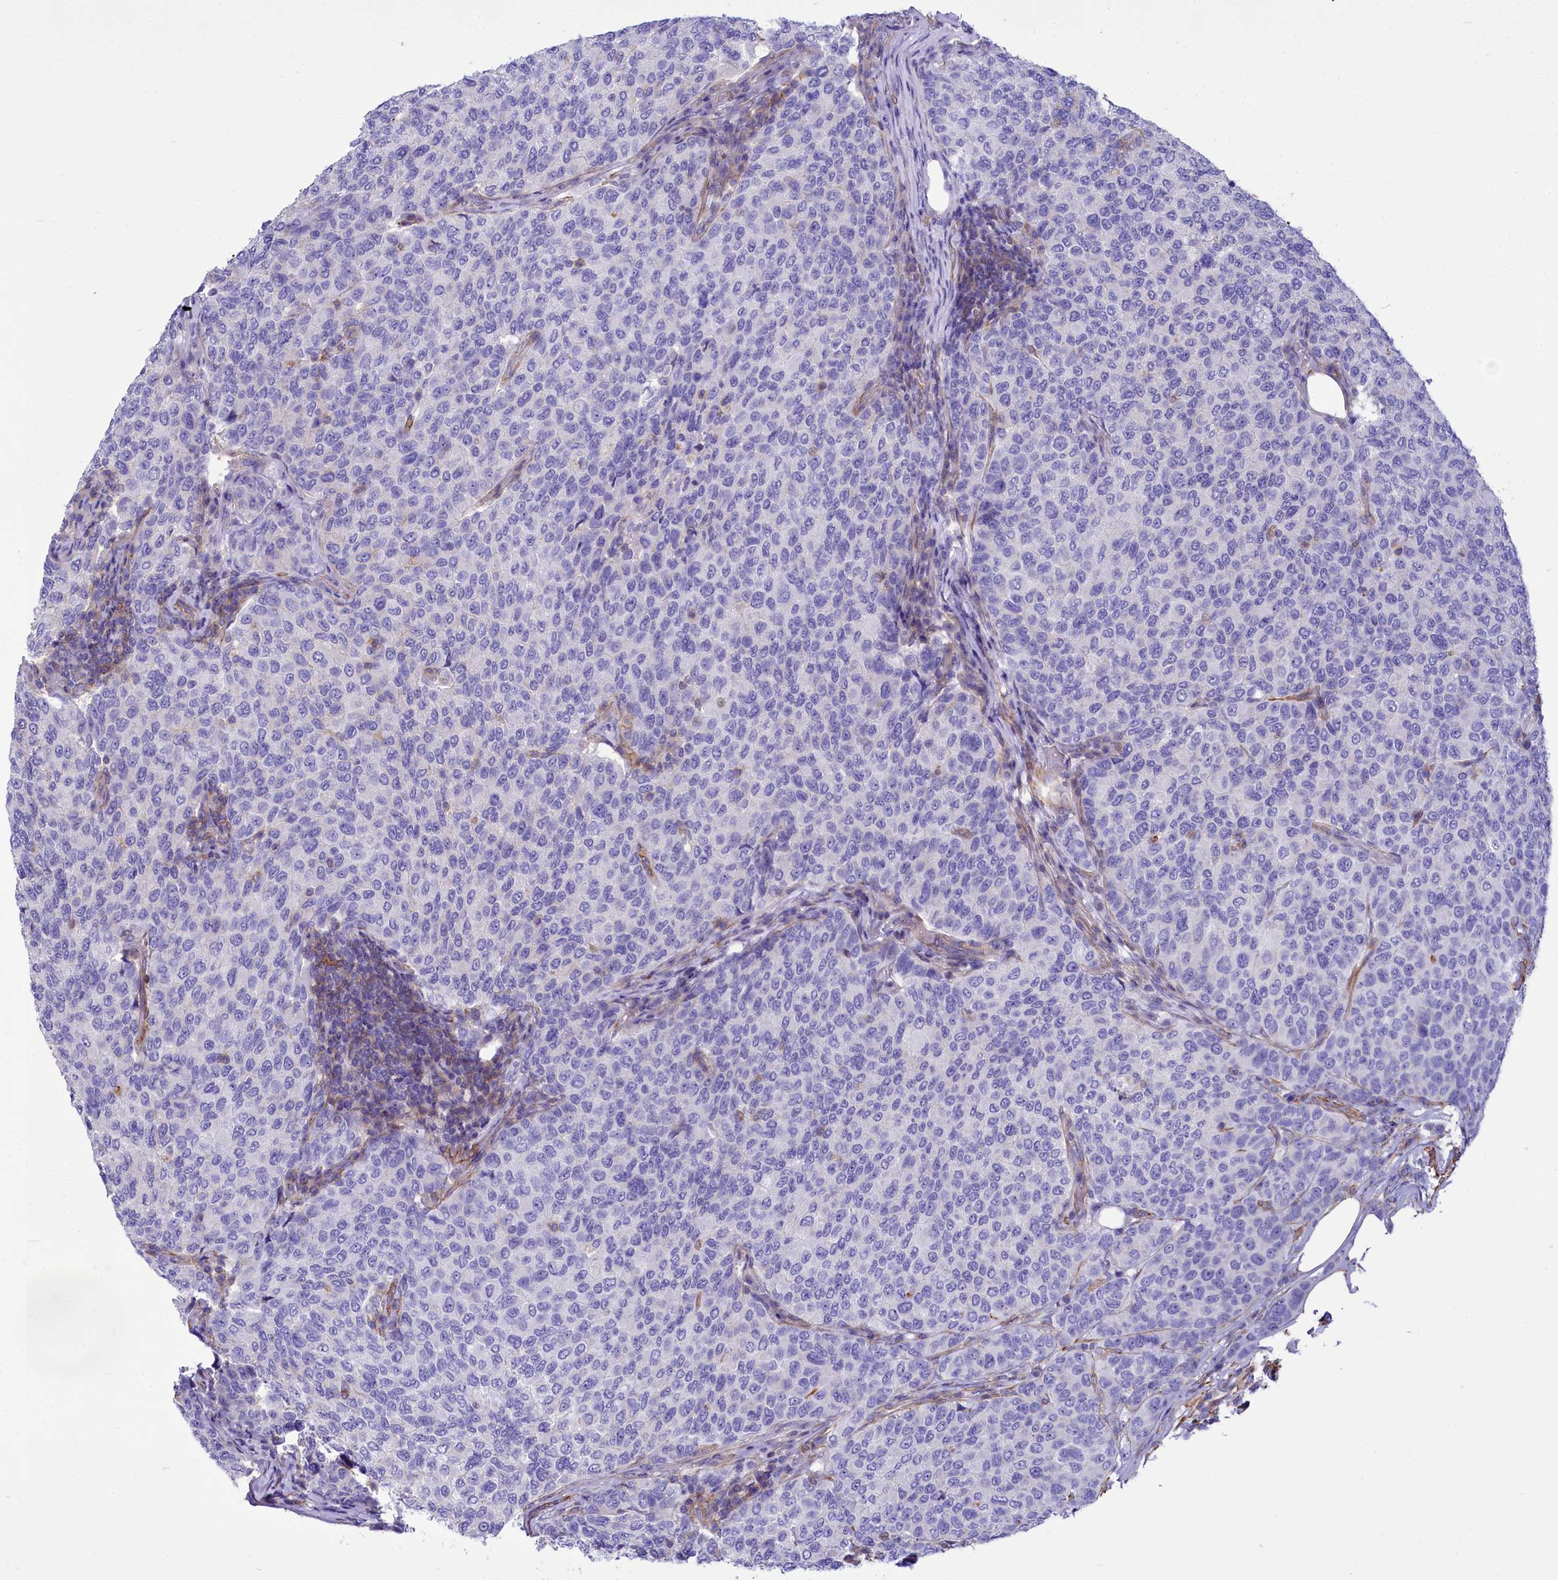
{"staining": {"intensity": "negative", "quantity": "none", "location": "none"}, "tissue": "breast cancer", "cell_type": "Tumor cells", "image_type": "cancer", "snomed": [{"axis": "morphology", "description": "Duct carcinoma"}, {"axis": "topography", "description": "Breast"}], "caption": "The image reveals no staining of tumor cells in breast infiltrating ductal carcinoma.", "gene": "CD99", "patient": {"sex": "female", "age": 55}}